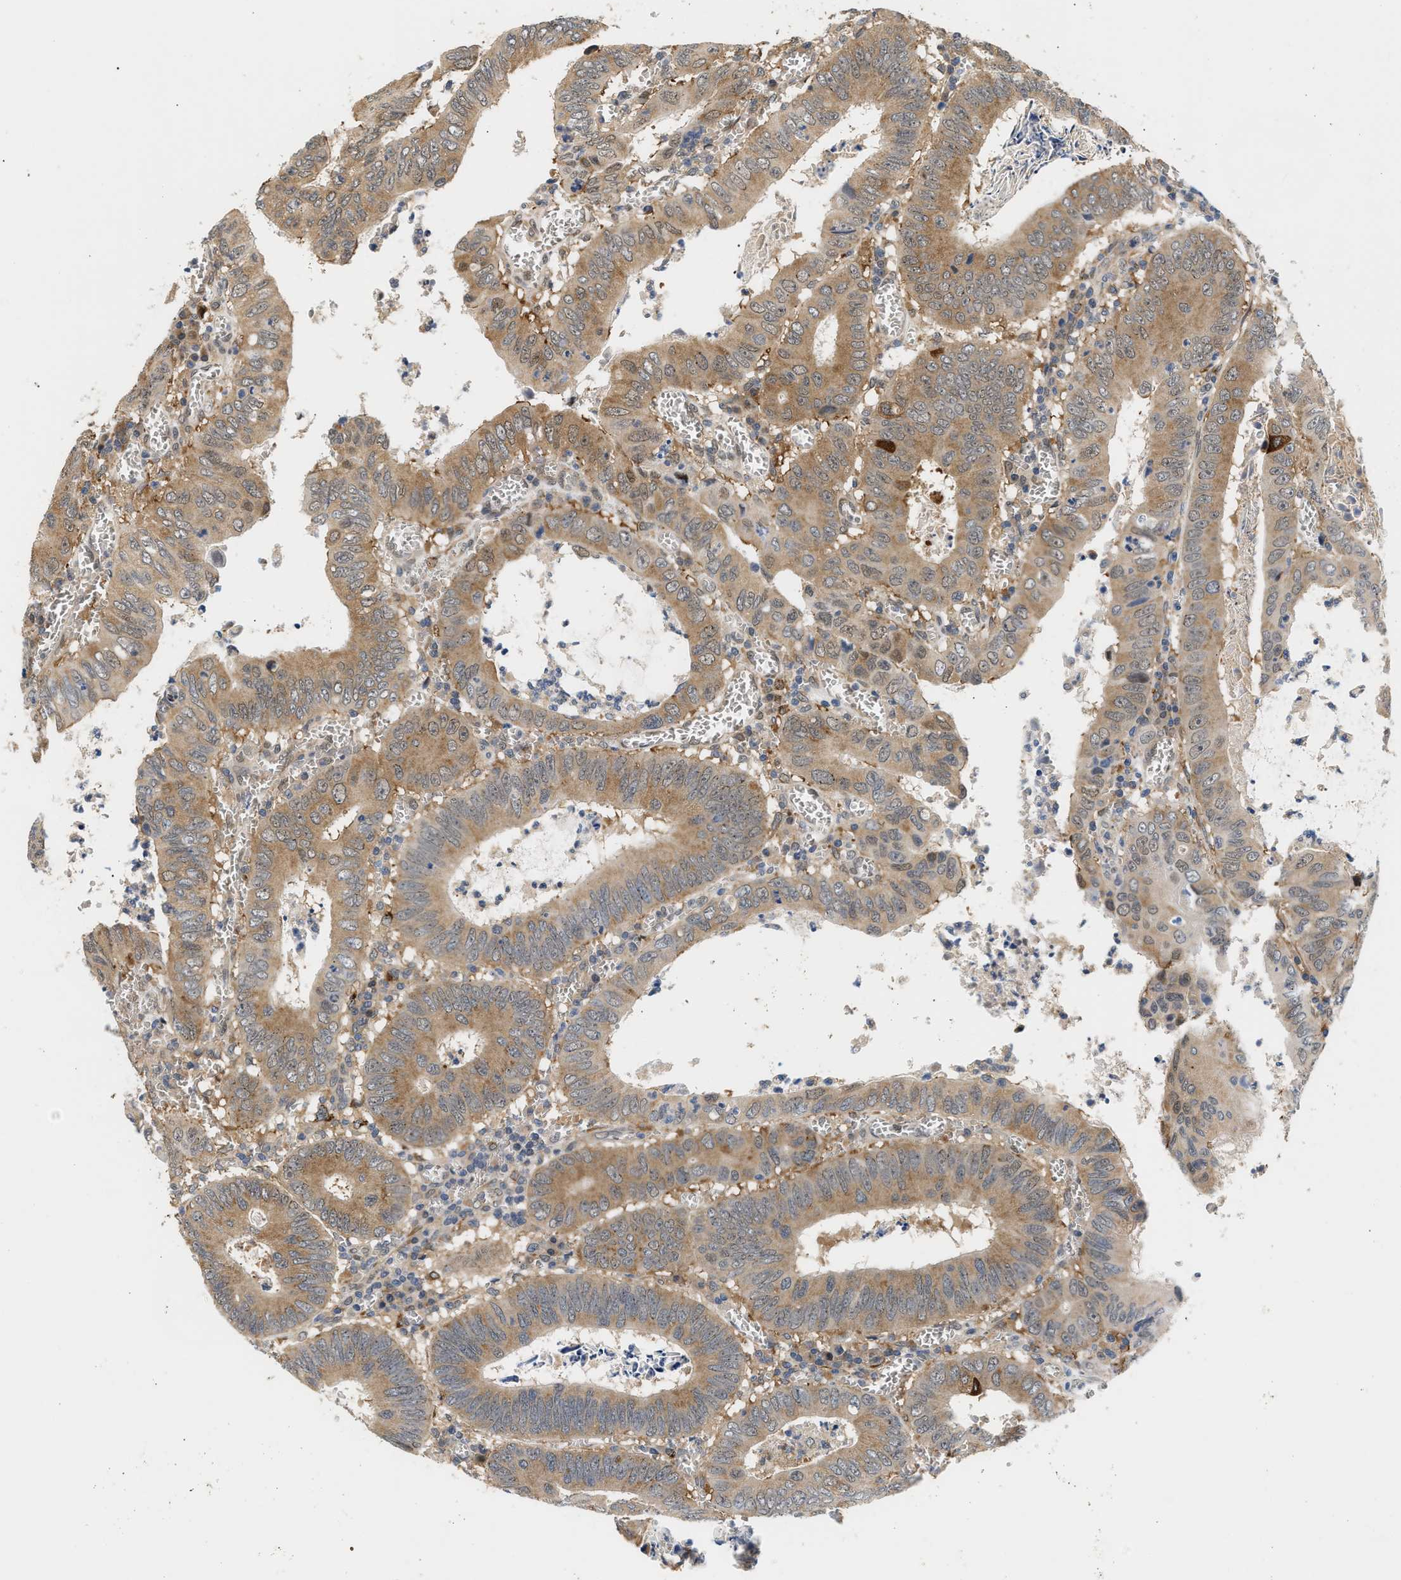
{"staining": {"intensity": "moderate", "quantity": ">75%", "location": "cytoplasmic/membranous"}, "tissue": "colorectal cancer", "cell_type": "Tumor cells", "image_type": "cancer", "snomed": [{"axis": "morphology", "description": "Inflammation, NOS"}, {"axis": "morphology", "description": "Adenocarcinoma, NOS"}, {"axis": "topography", "description": "Colon"}], "caption": "Colorectal cancer (adenocarcinoma) stained with a brown dye shows moderate cytoplasmic/membranous positive staining in approximately >75% of tumor cells.", "gene": "LARP6", "patient": {"sex": "male", "age": 72}}